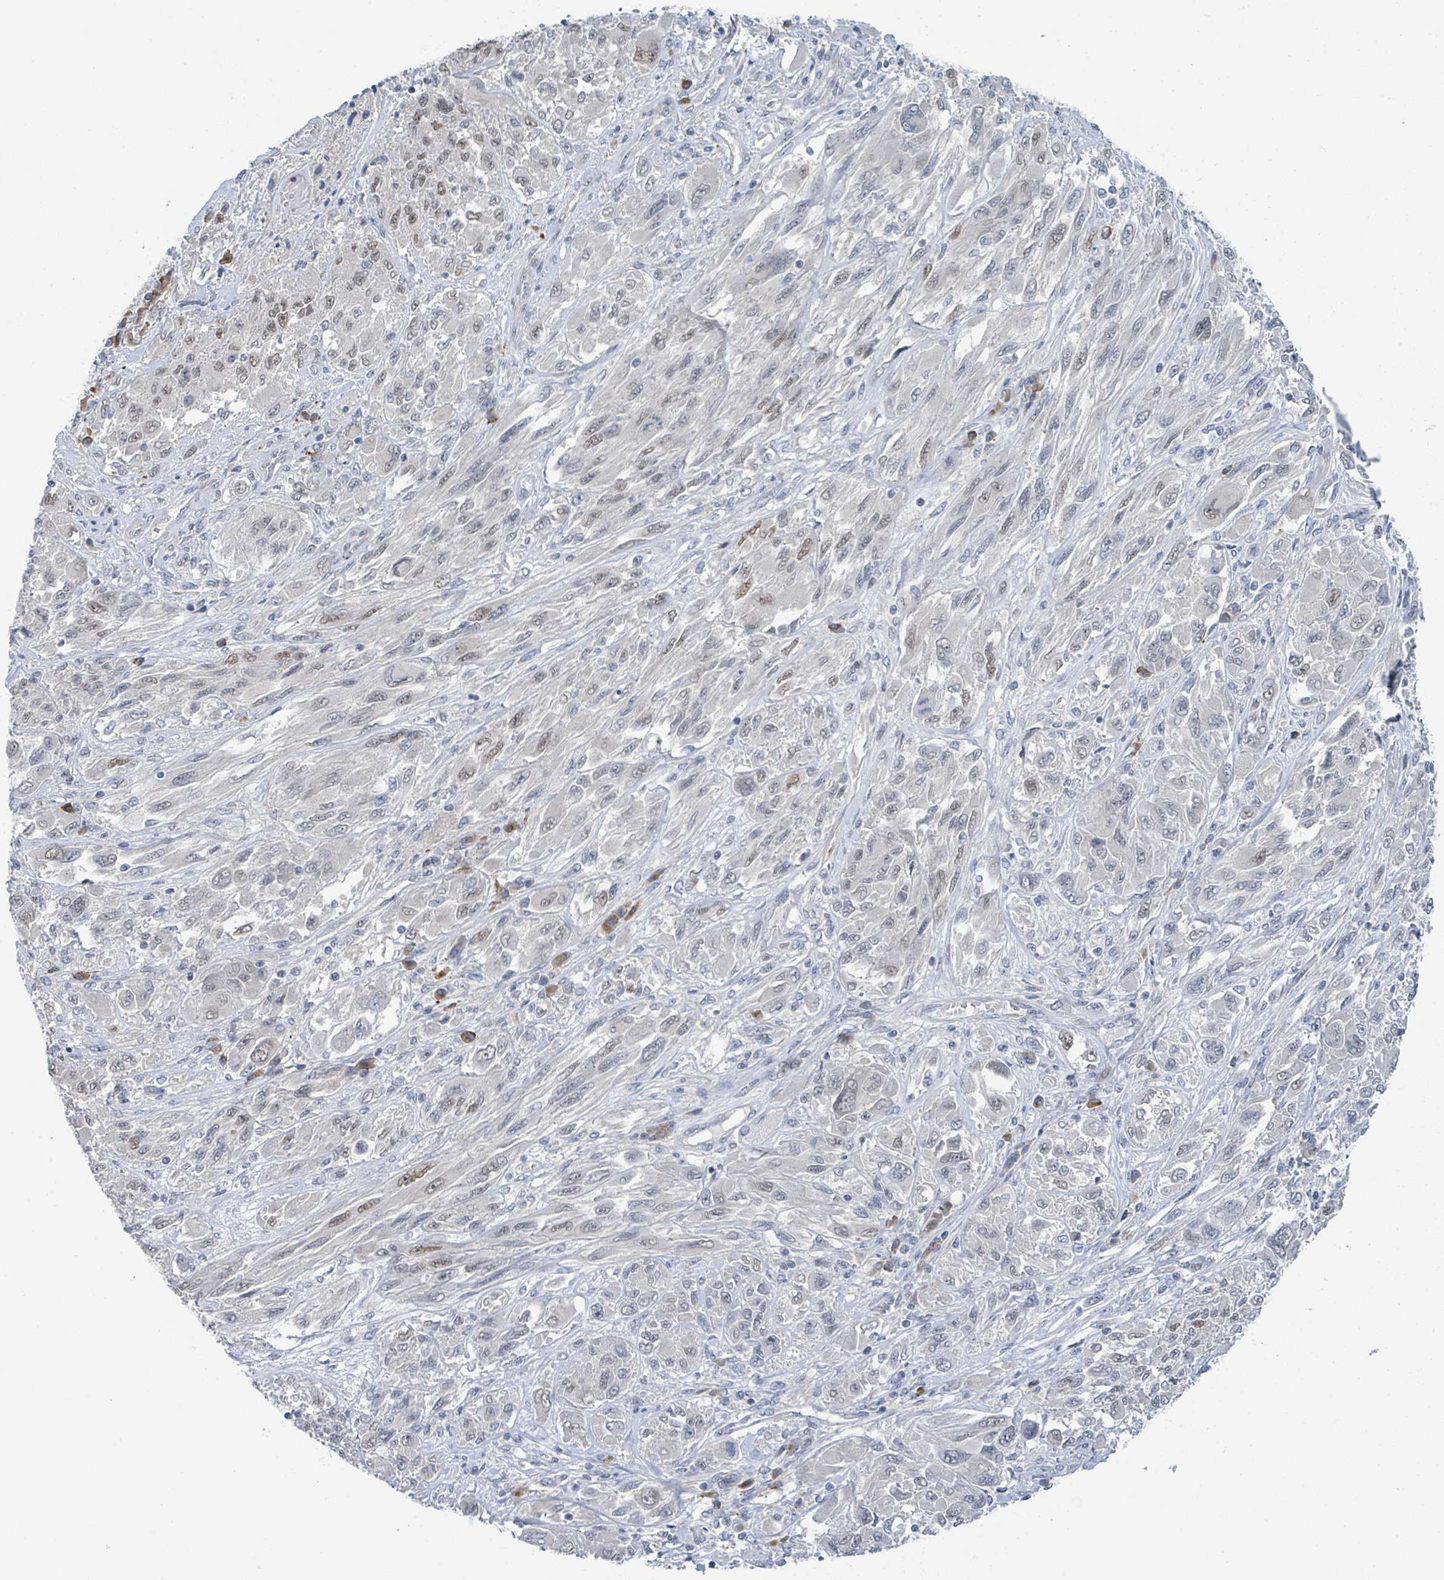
{"staining": {"intensity": "moderate", "quantity": "<25%", "location": "nuclear"}, "tissue": "melanoma", "cell_type": "Tumor cells", "image_type": "cancer", "snomed": [{"axis": "morphology", "description": "Malignant melanoma, NOS"}, {"axis": "topography", "description": "Skin"}], "caption": "Moderate nuclear positivity is identified in about <25% of tumor cells in malignant melanoma. (Brightfield microscopy of DAB IHC at high magnification).", "gene": "ANKRD55", "patient": {"sex": "female", "age": 91}}